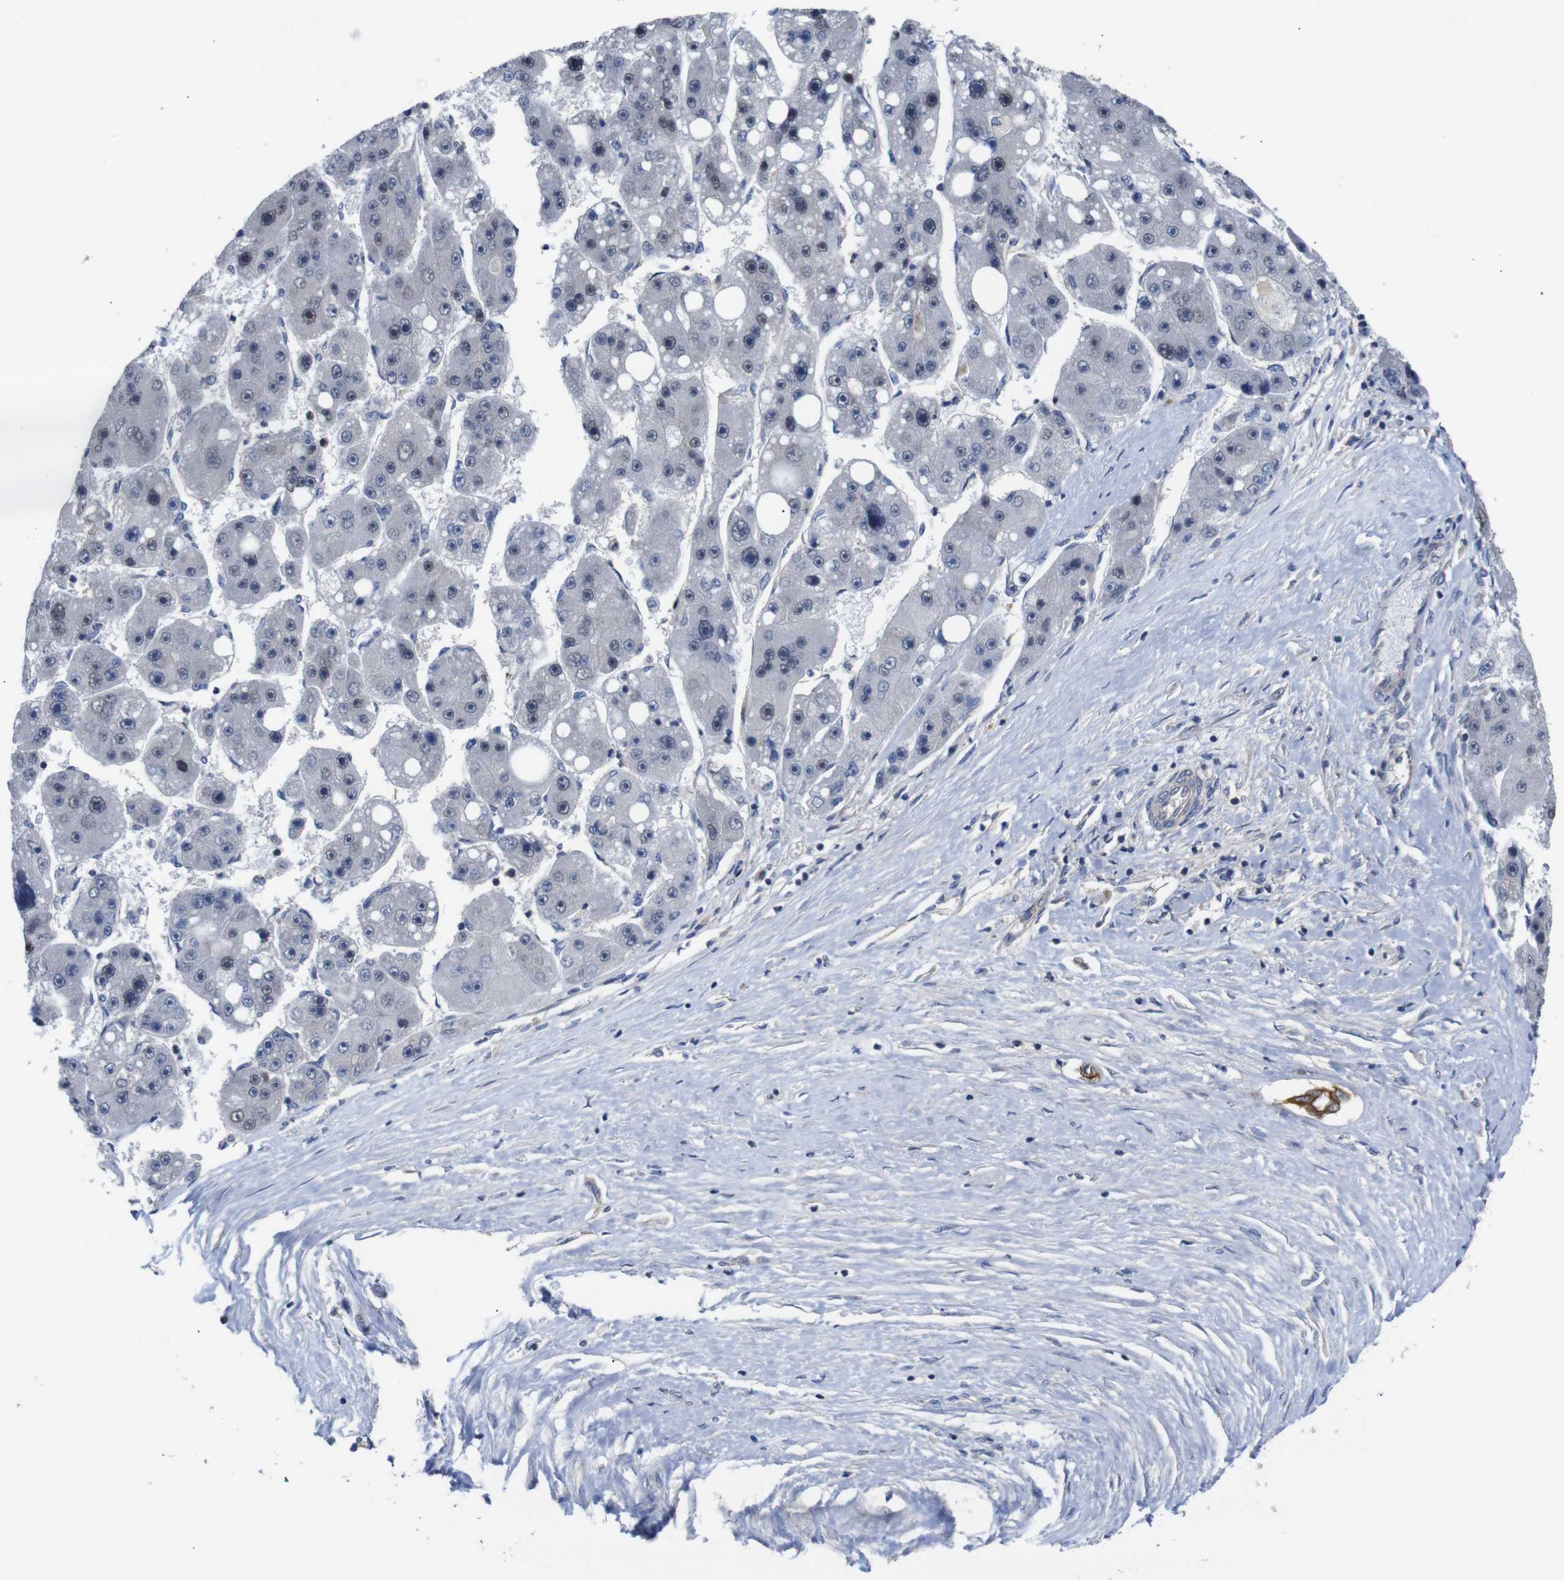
{"staining": {"intensity": "negative", "quantity": "none", "location": "none"}, "tissue": "liver cancer", "cell_type": "Tumor cells", "image_type": "cancer", "snomed": [{"axis": "morphology", "description": "Carcinoma, Hepatocellular, NOS"}, {"axis": "topography", "description": "Liver"}], "caption": "Human liver cancer (hepatocellular carcinoma) stained for a protein using immunohistochemistry (IHC) reveals no staining in tumor cells.", "gene": "BRWD3", "patient": {"sex": "female", "age": 61}}